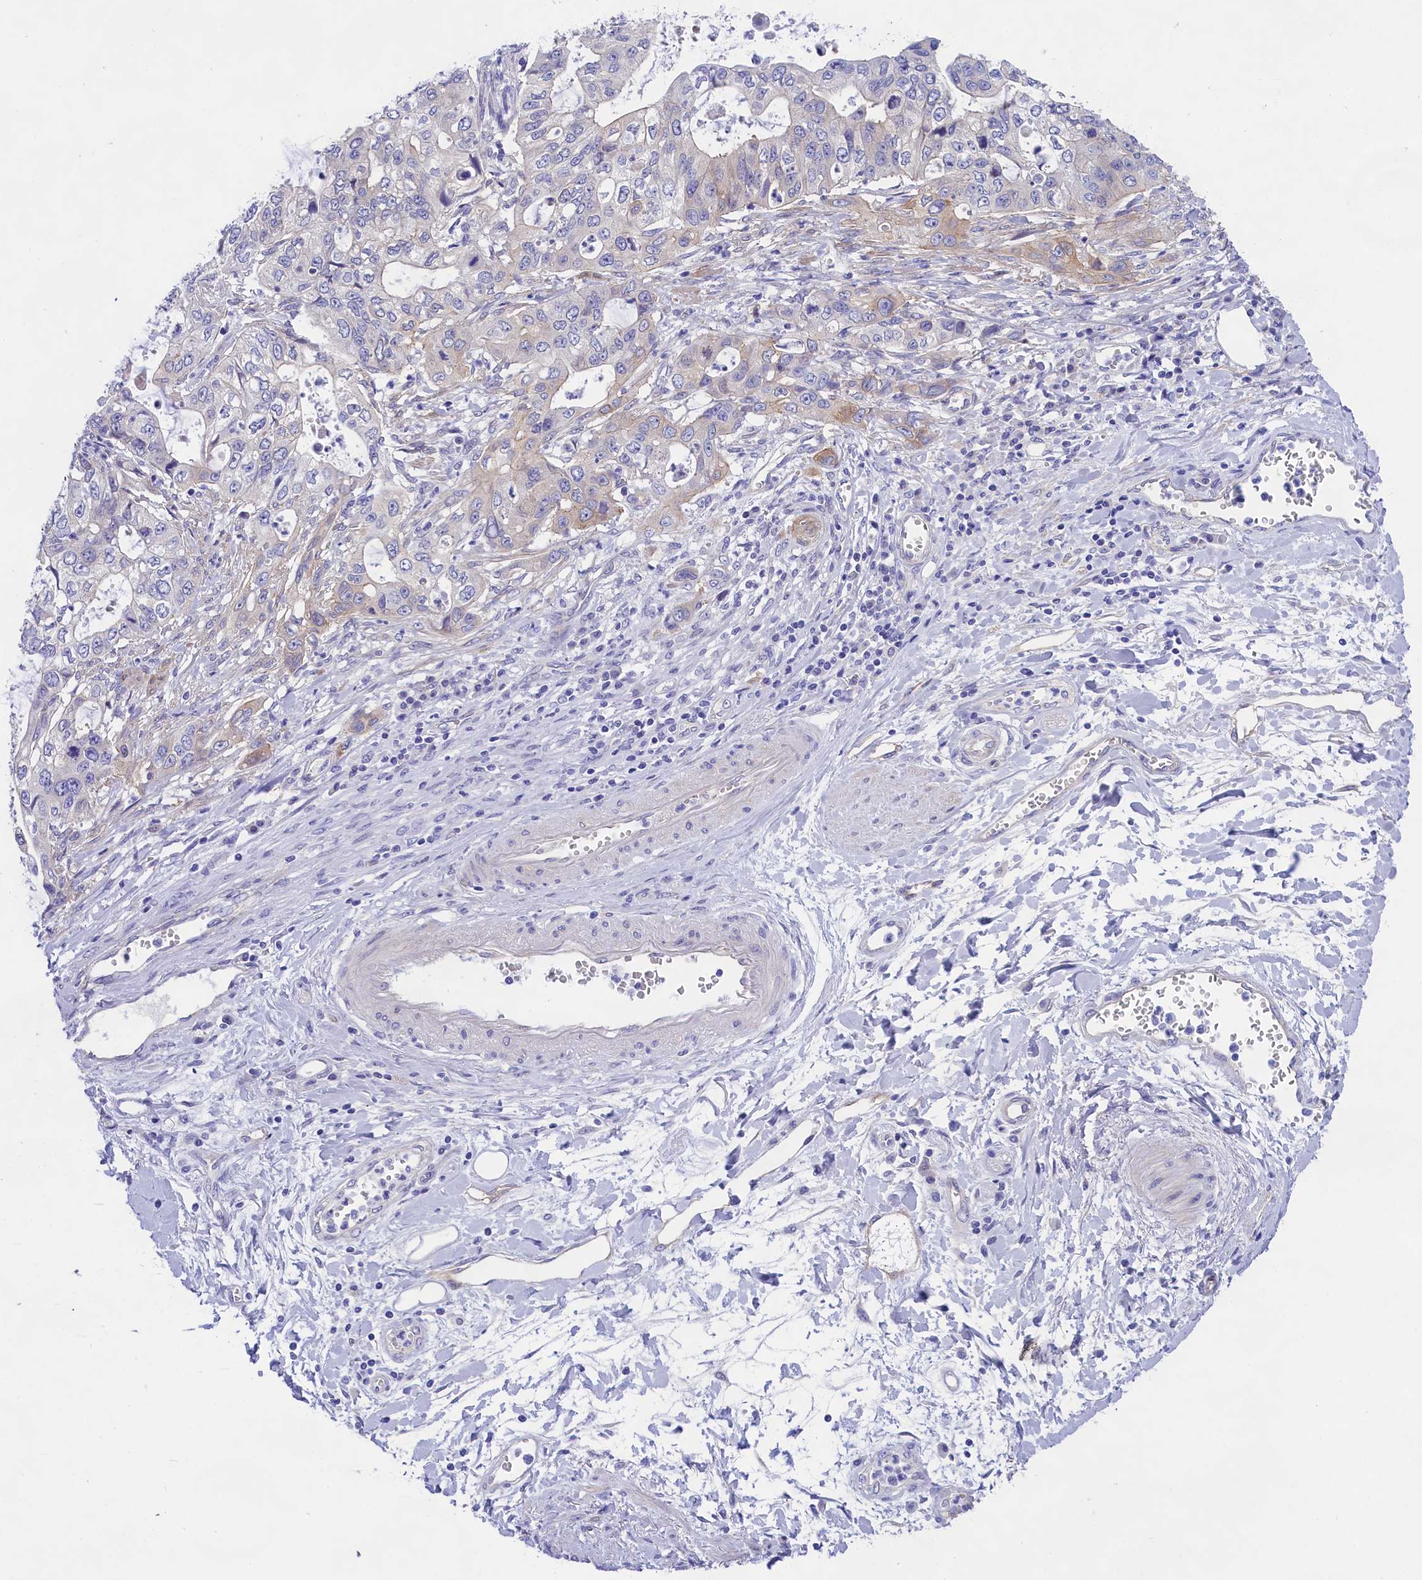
{"staining": {"intensity": "weak", "quantity": "<25%", "location": "cytoplasmic/membranous"}, "tissue": "stomach cancer", "cell_type": "Tumor cells", "image_type": "cancer", "snomed": [{"axis": "morphology", "description": "Adenocarcinoma, NOS"}, {"axis": "topography", "description": "Stomach, upper"}], "caption": "Photomicrograph shows no protein expression in tumor cells of stomach cancer (adenocarcinoma) tissue. (DAB immunohistochemistry (IHC) with hematoxylin counter stain).", "gene": "PPP1R13L", "patient": {"sex": "female", "age": 52}}